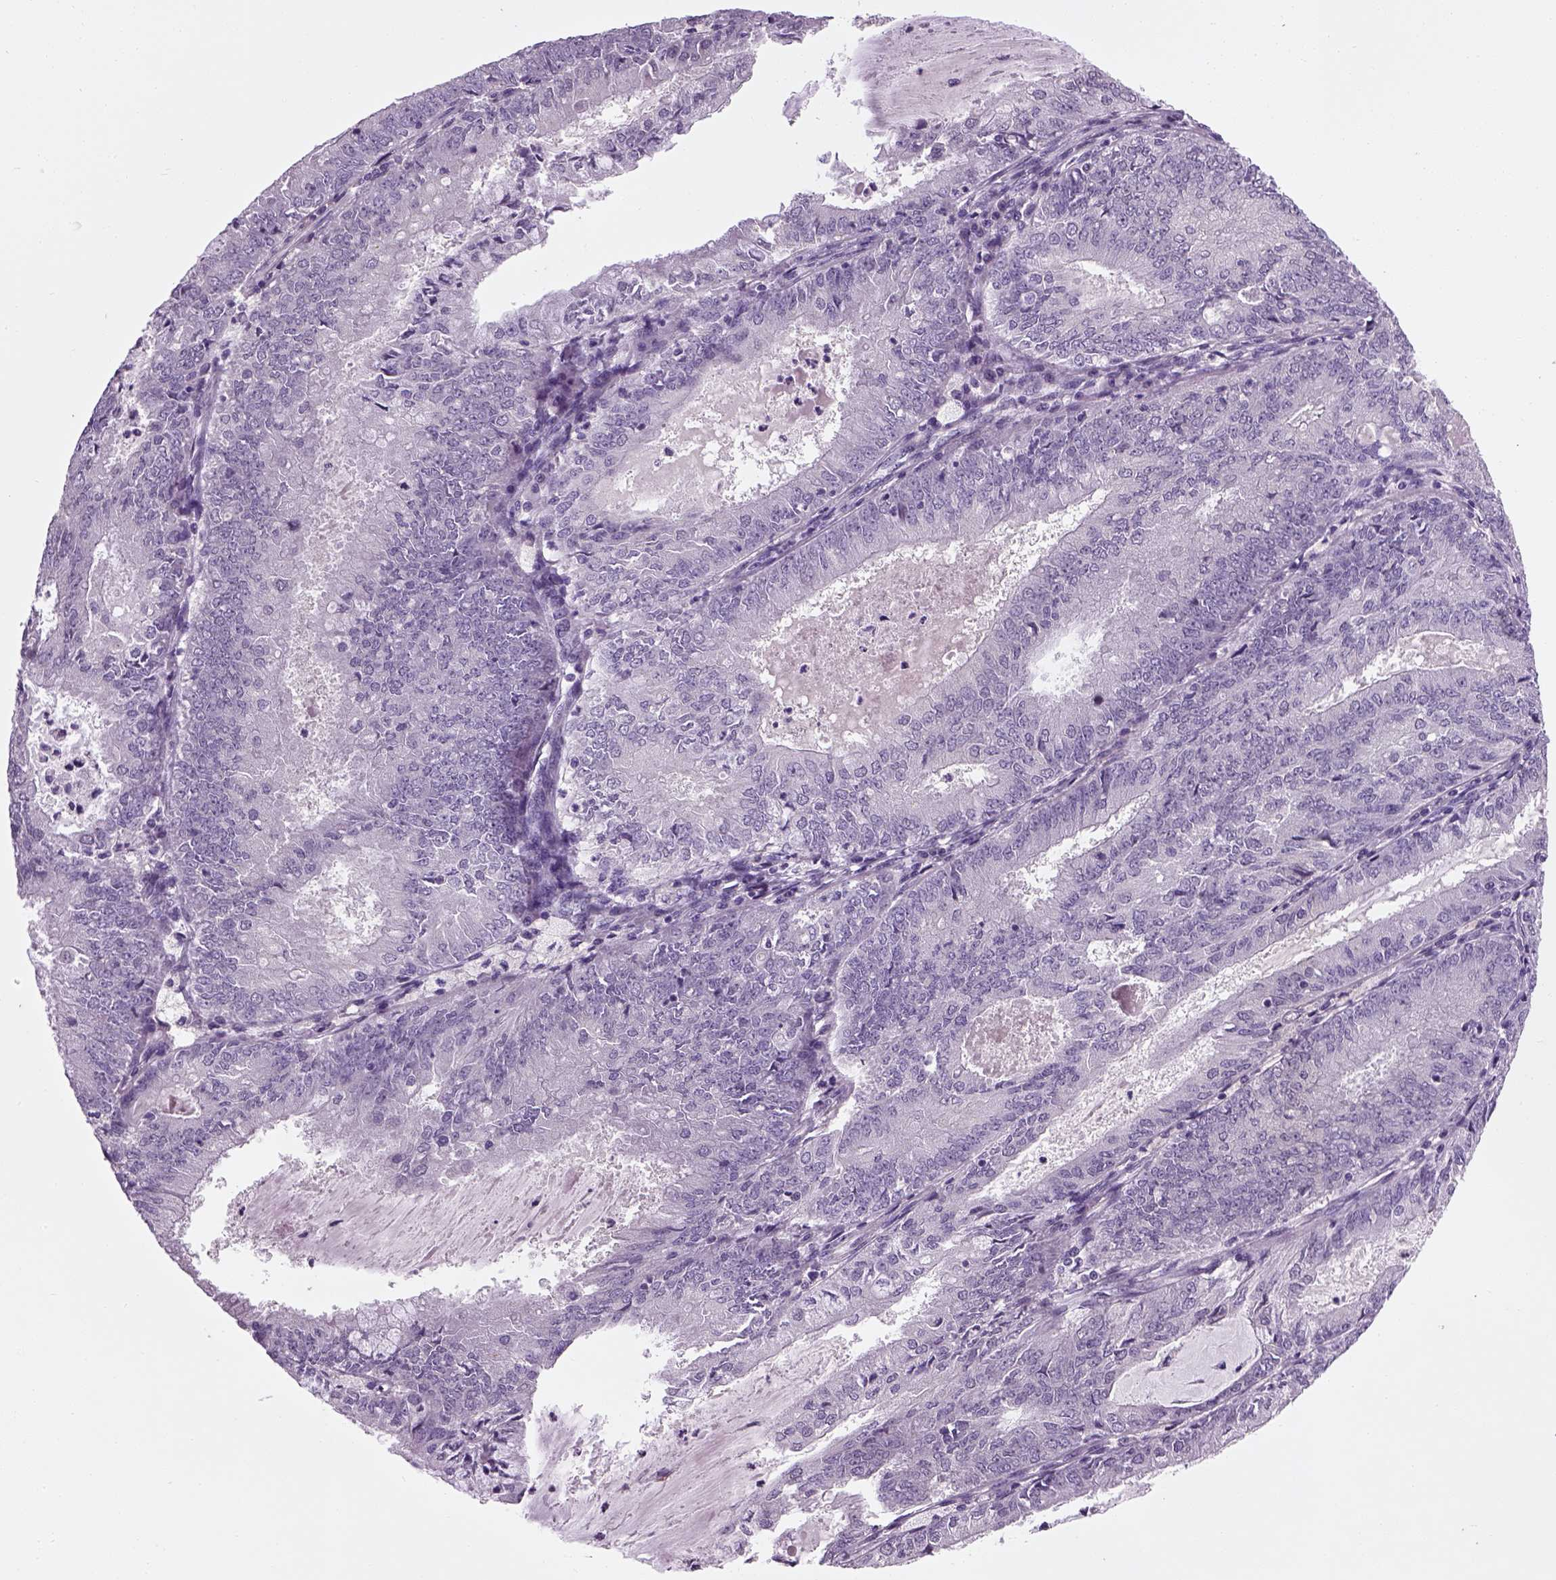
{"staining": {"intensity": "negative", "quantity": "none", "location": "none"}, "tissue": "endometrial cancer", "cell_type": "Tumor cells", "image_type": "cancer", "snomed": [{"axis": "morphology", "description": "Adenocarcinoma, NOS"}, {"axis": "topography", "description": "Endometrium"}], "caption": "This is a histopathology image of immunohistochemistry staining of endometrial cancer, which shows no positivity in tumor cells. The staining was performed using DAB (3,3'-diaminobenzidine) to visualize the protein expression in brown, while the nuclei were stained in blue with hematoxylin (Magnification: 20x).", "gene": "ELOVL3", "patient": {"sex": "female", "age": 57}}